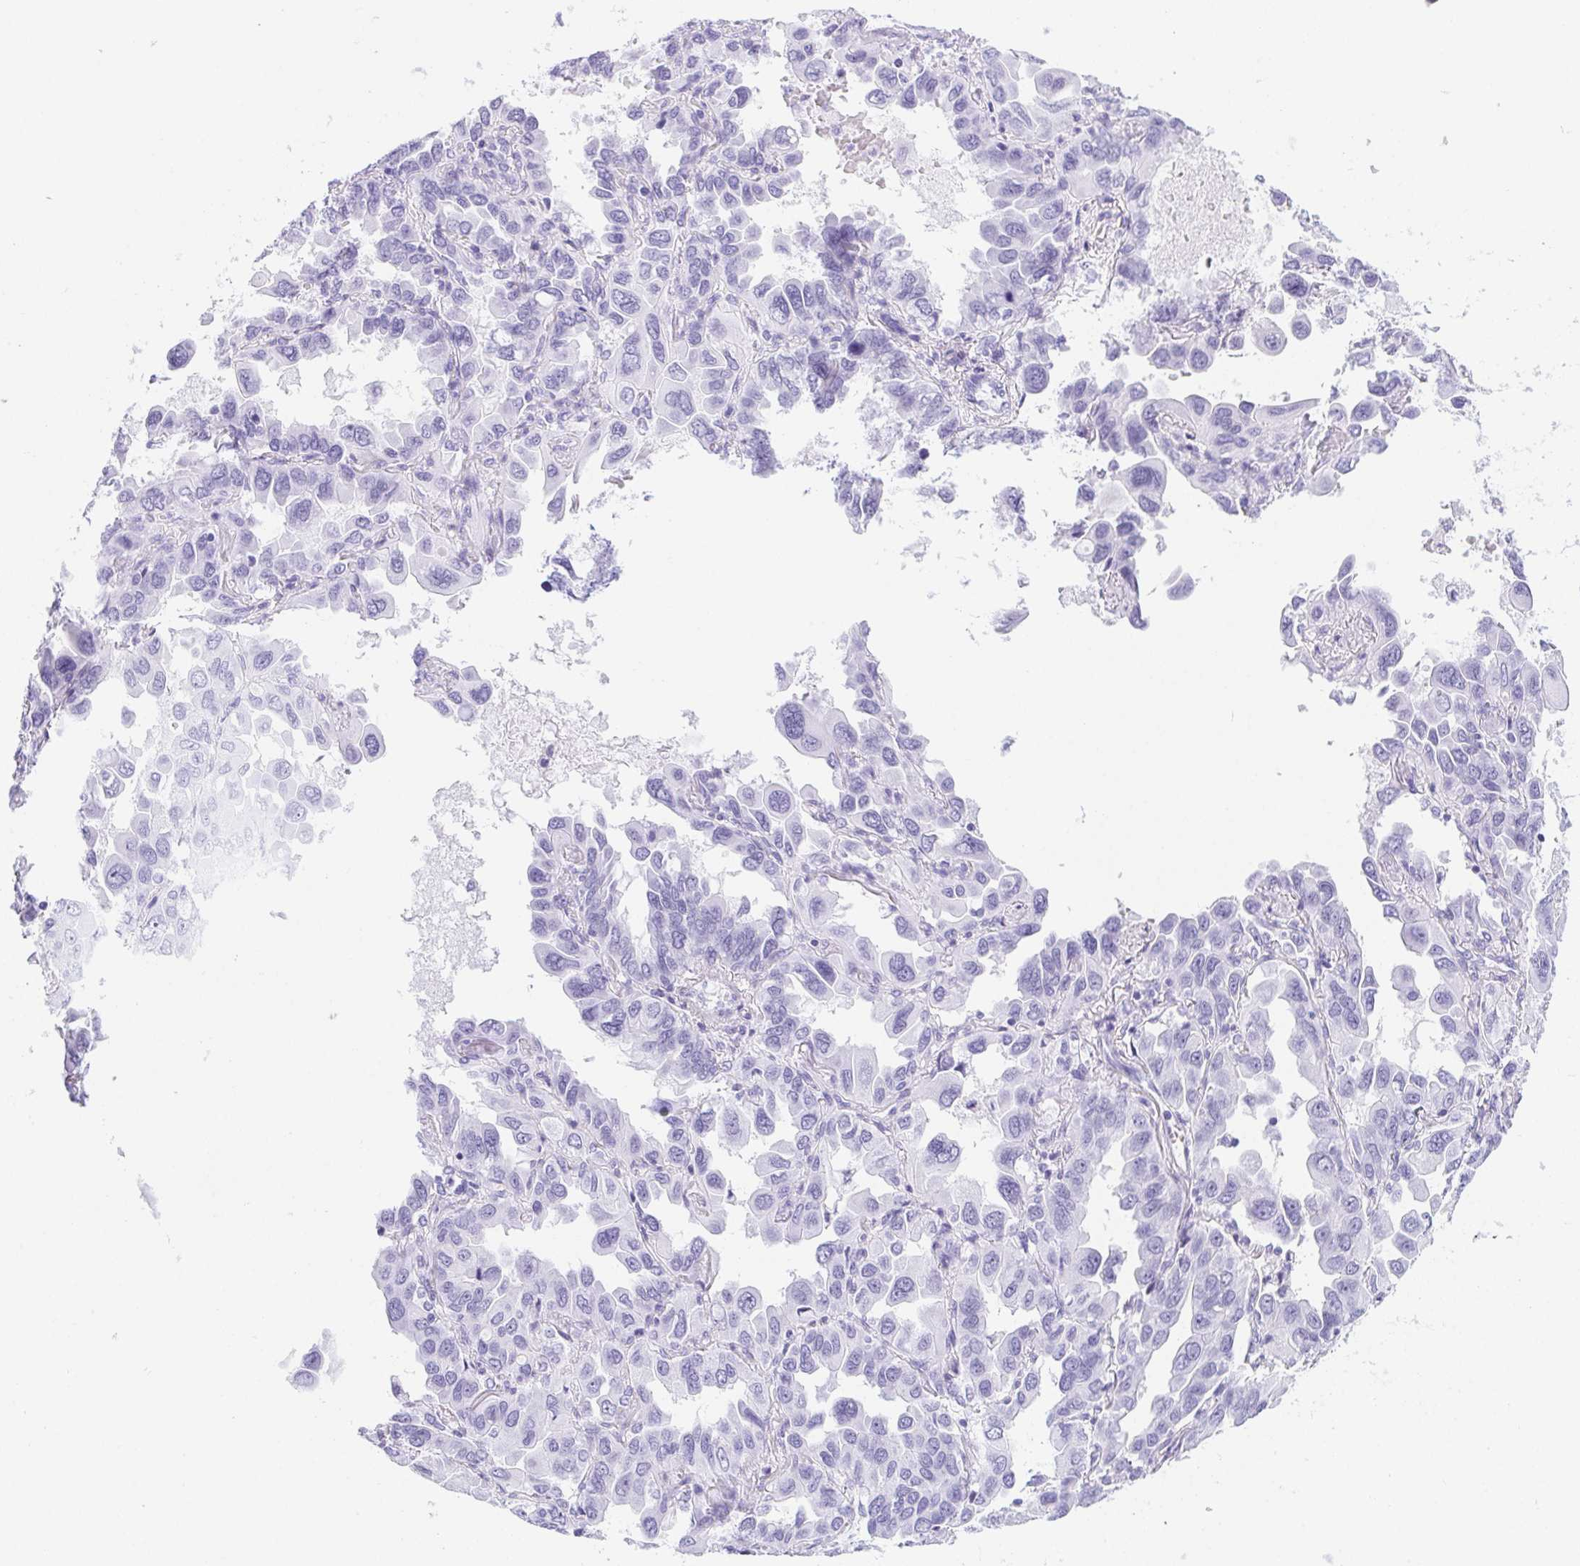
{"staining": {"intensity": "negative", "quantity": "none", "location": "none"}, "tissue": "lung cancer", "cell_type": "Tumor cells", "image_type": "cancer", "snomed": [{"axis": "morphology", "description": "Adenocarcinoma, NOS"}, {"axis": "topography", "description": "Lung"}], "caption": "Lung cancer was stained to show a protein in brown. There is no significant staining in tumor cells. The staining was performed using DAB (3,3'-diaminobenzidine) to visualize the protein expression in brown, while the nuclei were stained in blue with hematoxylin (Magnification: 20x).", "gene": "PRKAA1", "patient": {"sex": "male", "age": 64}}